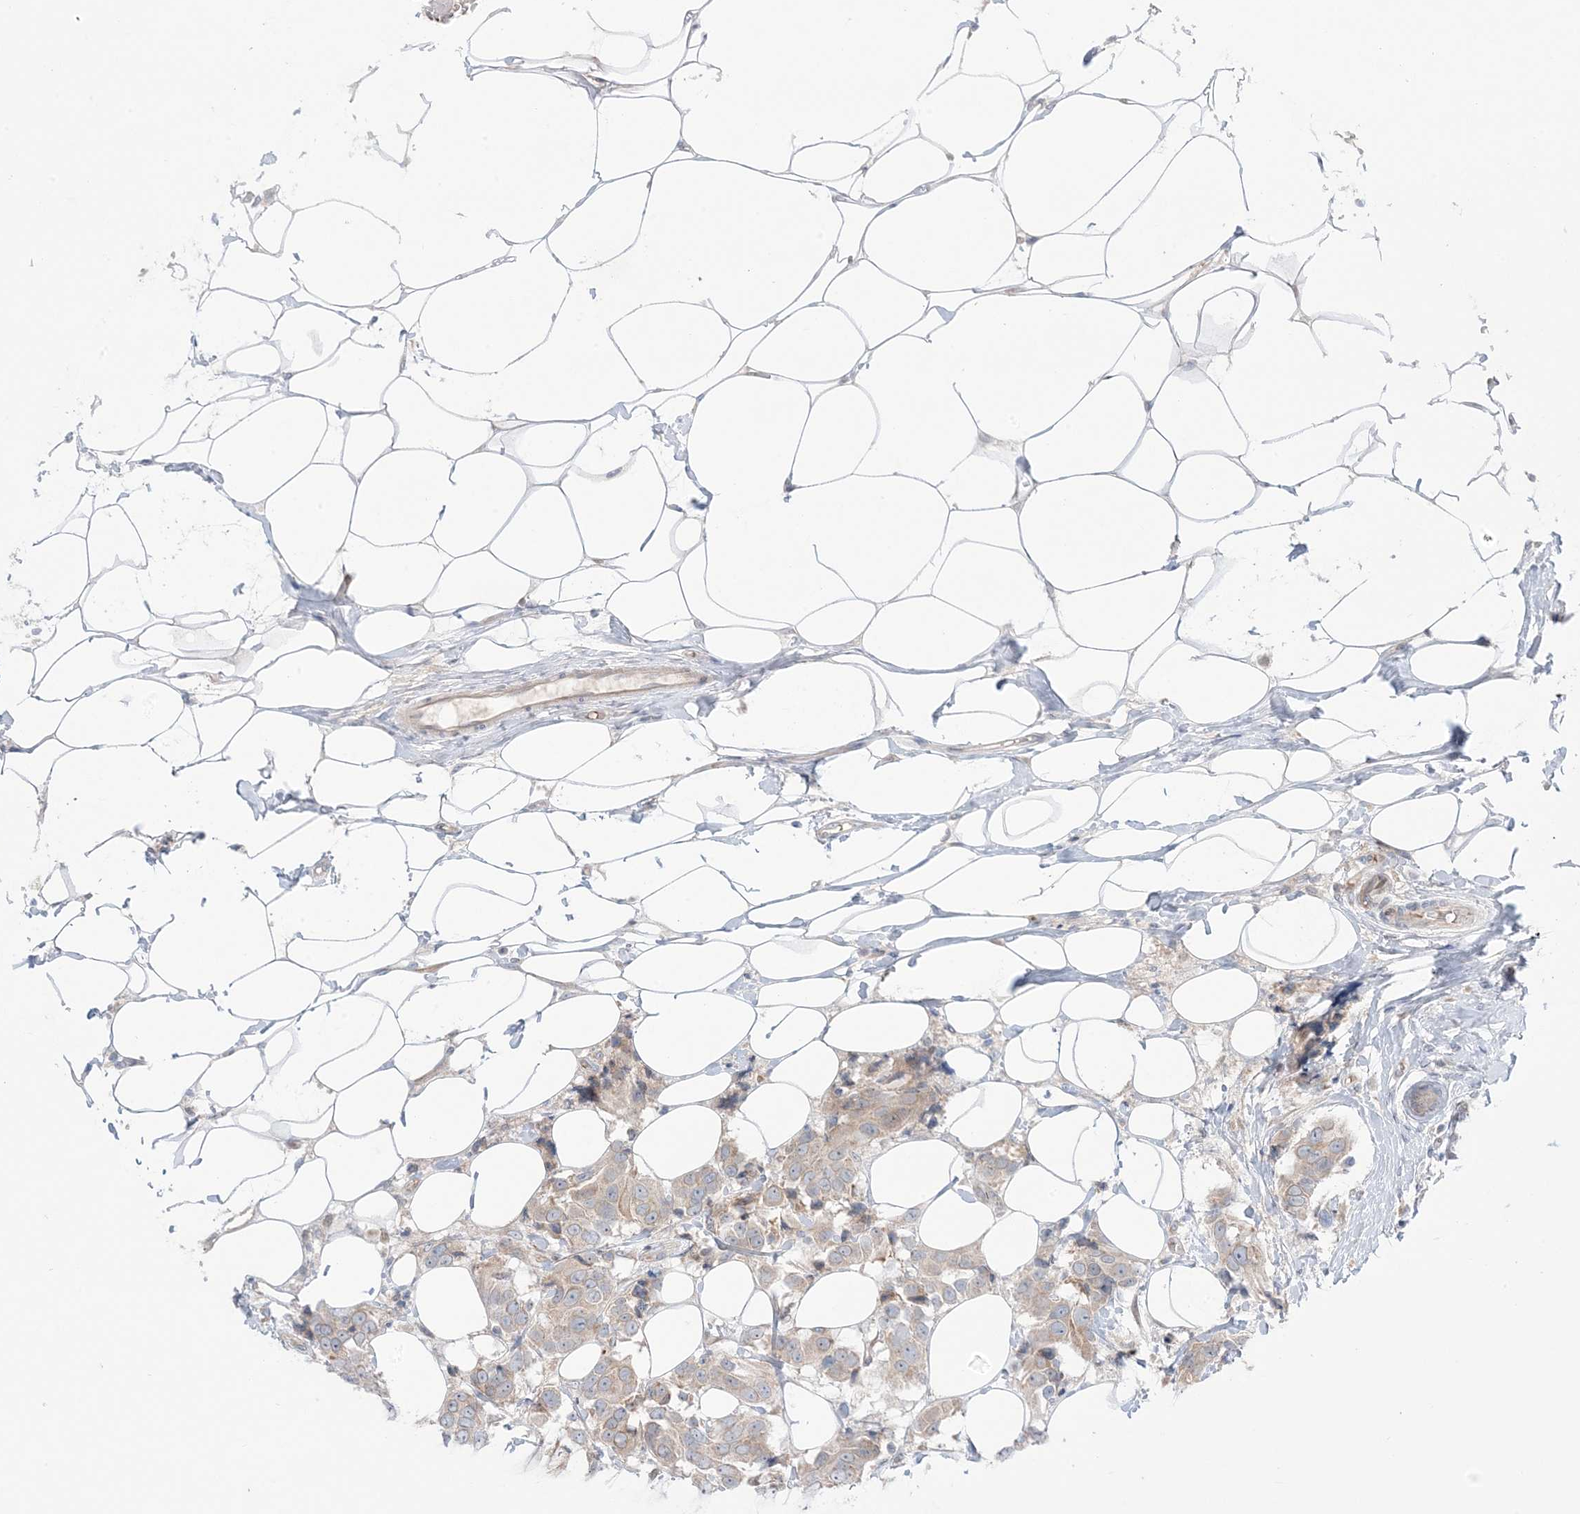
{"staining": {"intensity": "weak", "quantity": "<25%", "location": "cytoplasmic/membranous"}, "tissue": "breast cancer", "cell_type": "Tumor cells", "image_type": "cancer", "snomed": [{"axis": "morphology", "description": "Normal tissue, NOS"}, {"axis": "morphology", "description": "Duct carcinoma"}, {"axis": "topography", "description": "Breast"}], "caption": "Immunohistochemistry photomicrograph of infiltrating ductal carcinoma (breast) stained for a protein (brown), which demonstrates no expression in tumor cells.", "gene": "MMGT1", "patient": {"sex": "female", "age": 39}}